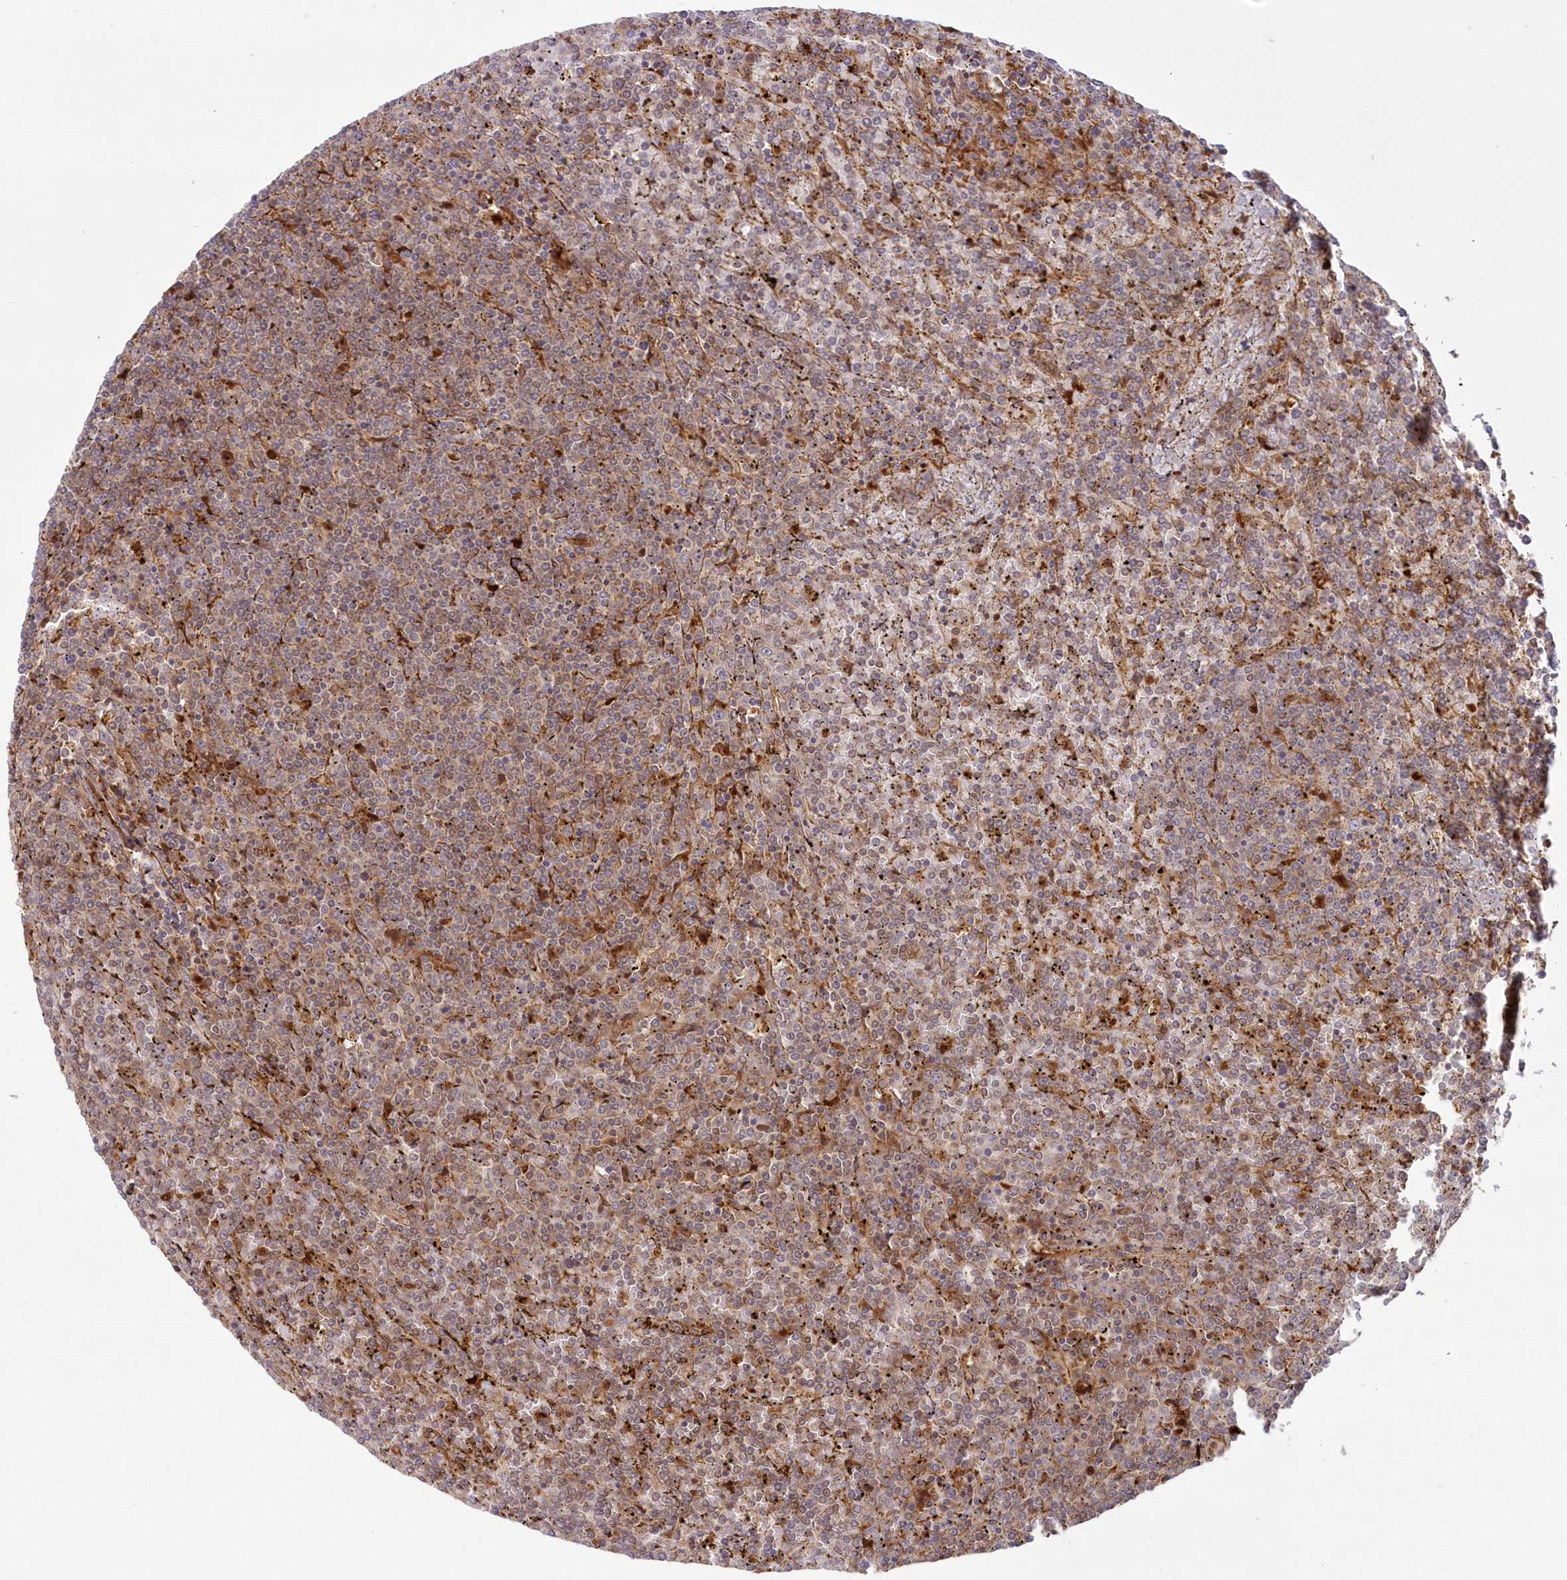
{"staining": {"intensity": "negative", "quantity": "none", "location": "none"}, "tissue": "lymphoma", "cell_type": "Tumor cells", "image_type": "cancer", "snomed": [{"axis": "morphology", "description": "Malignant lymphoma, non-Hodgkin's type, Low grade"}, {"axis": "topography", "description": "Spleen"}], "caption": "Micrograph shows no significant protein positivity in tumor cells of lymphoma.", "gene": "GBE1", "patient": {"sex": "female", "age": 19}}